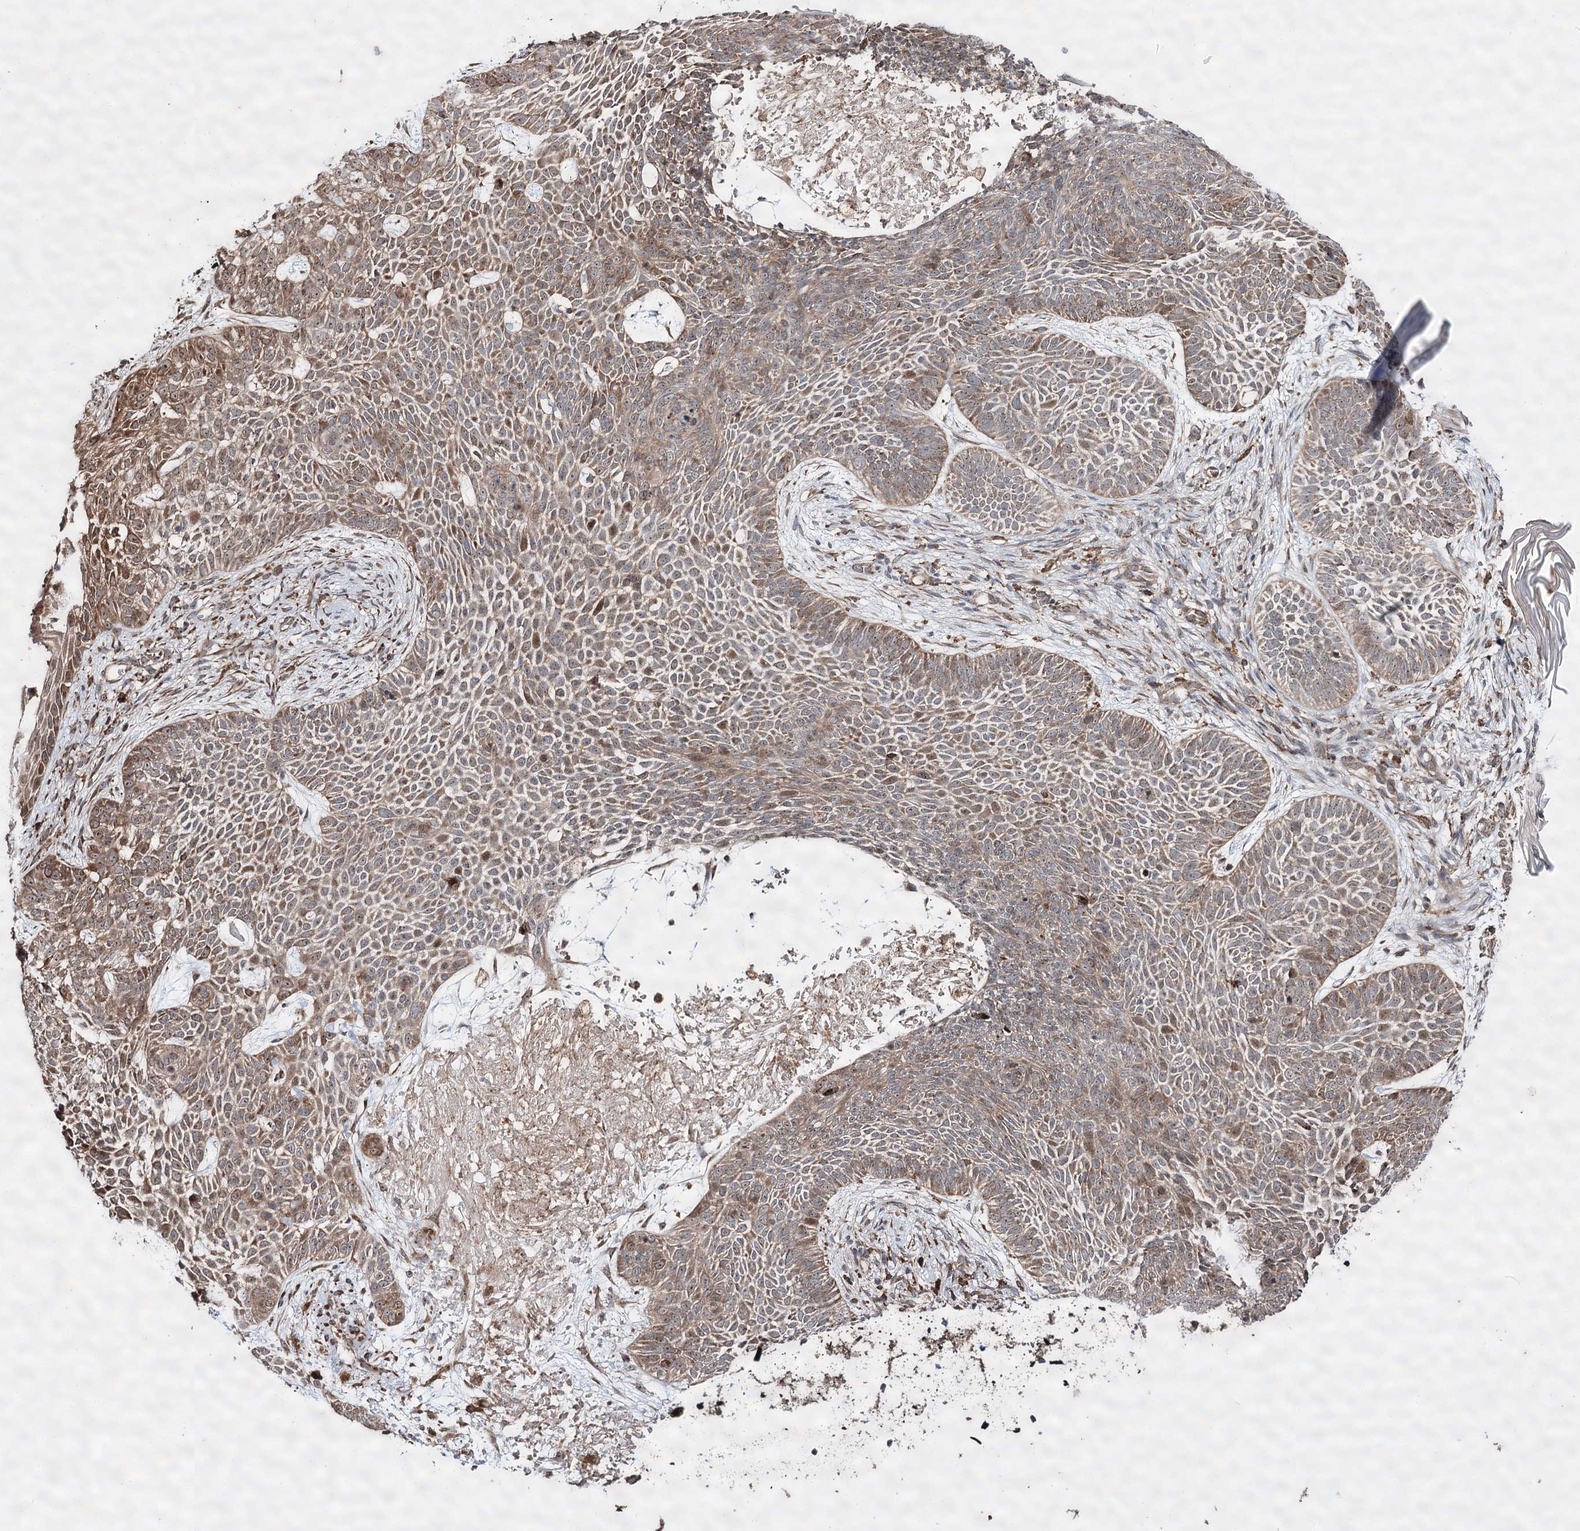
{"staining": {"intensity": "moderate", "quantity": ">75%", "location": "cytoplasmic/membranous"}, "tissue": "skin cancer", "cell_type": "Tumor cells", "image_type": "cancer", "snomed": [{"axis": "morphology", "description": "Basal cell carcinoma"}, {"axis": "topography", "description": "Skin"}], "caption": "Tumor cells show moderate cytoplasmic/membranous staining in about >75% of cells in skin cancer (basal cell carcinoma).", "gene": "FANCL", "patient": {"sex": "male", "age": 85}}